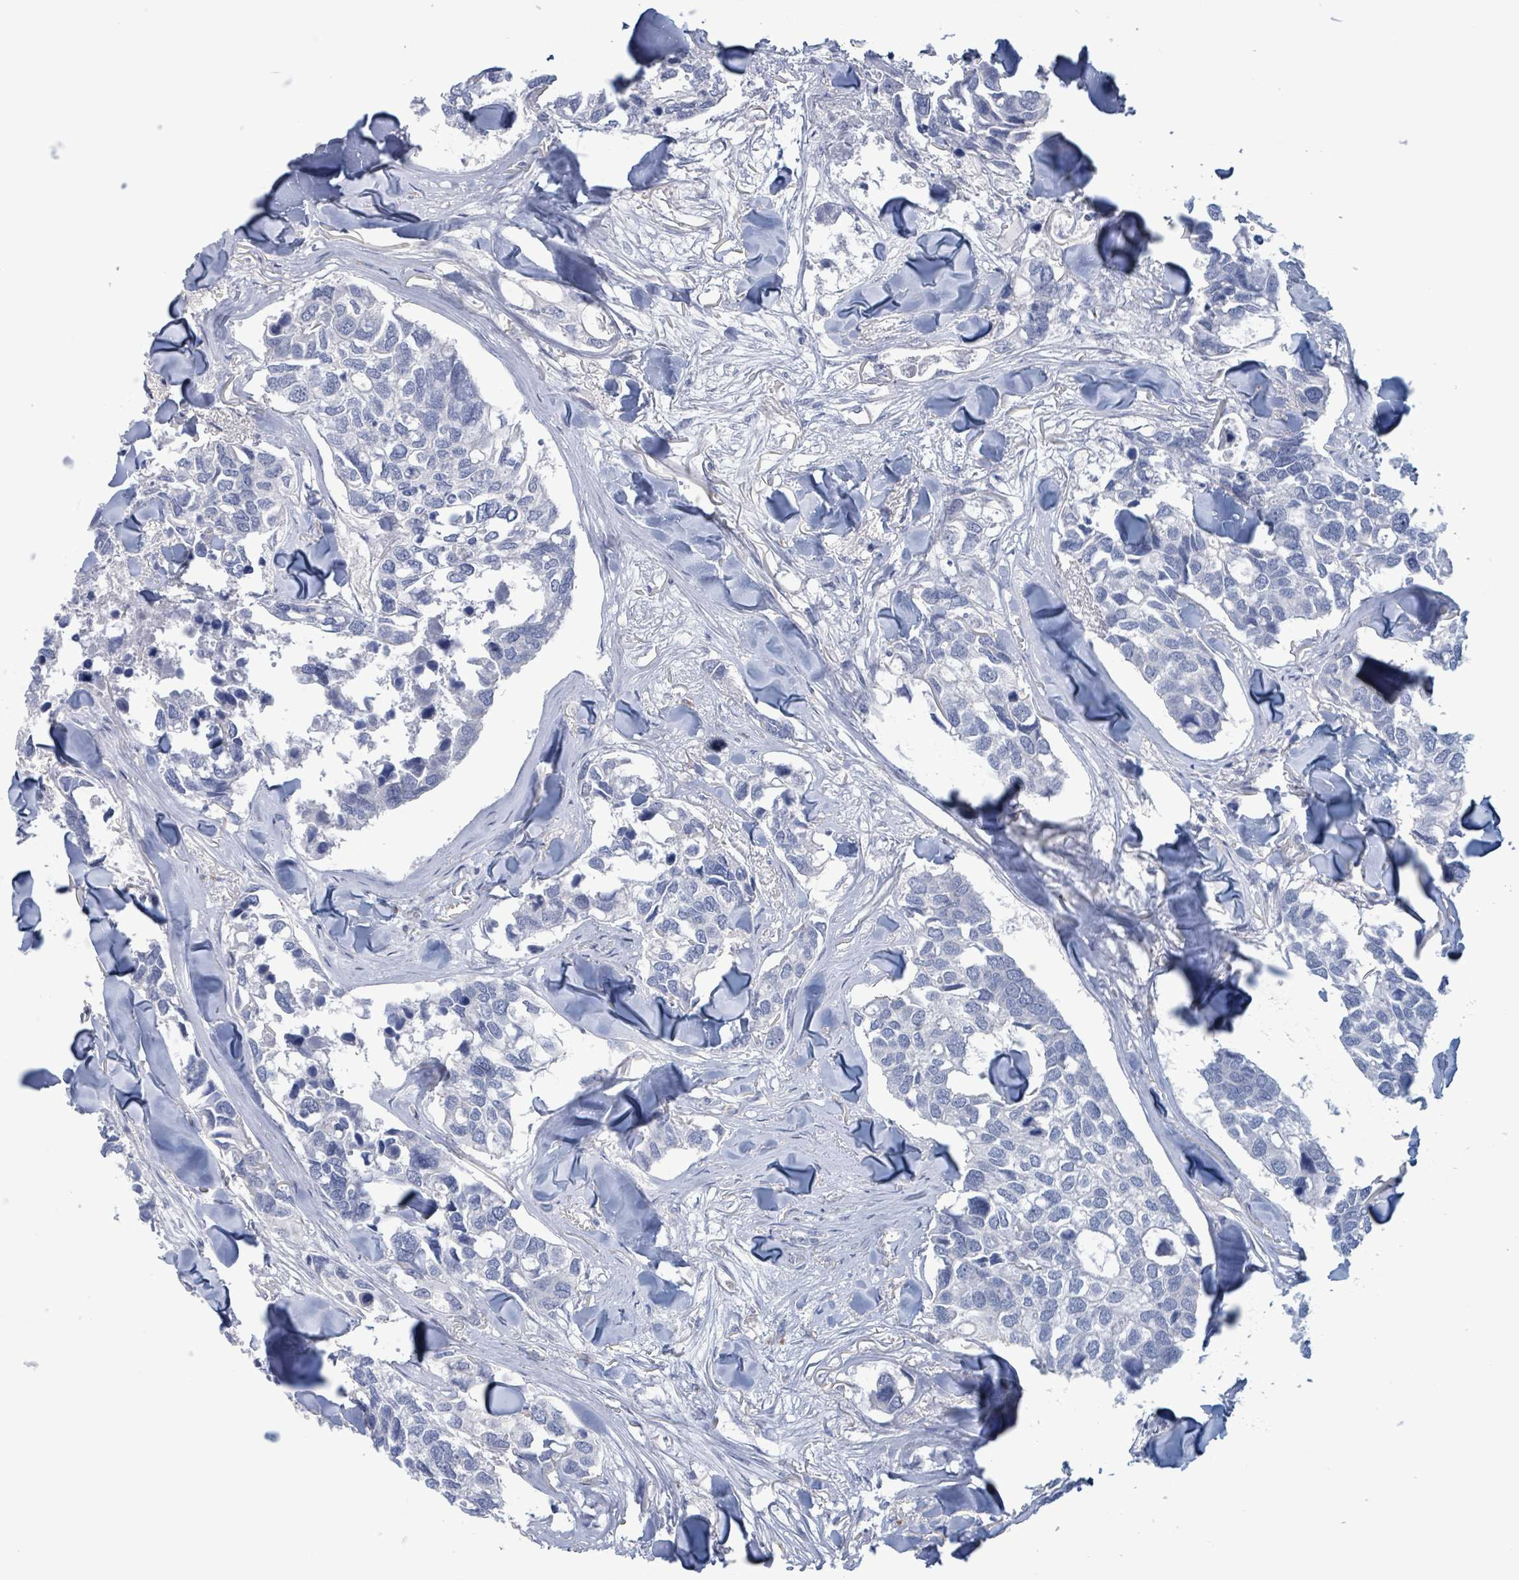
{"staining": {"intensity": "negative", "quantity": "none", "location": "none"}, "tissue": "breast cancer", "cell_type": "Tumor cells", "image_type": "cancer", "snomed": [{"axis": "morphology", "description": "Duct carcinoma"}, {"axis": "topography", "description": "Breast"}], "caption": "A photomicrograph of breast cancer stained for a protein displays no brown staining in tumor cells.", "gene": "PKLR", "patient": {"sex": "female", "age": 83}}